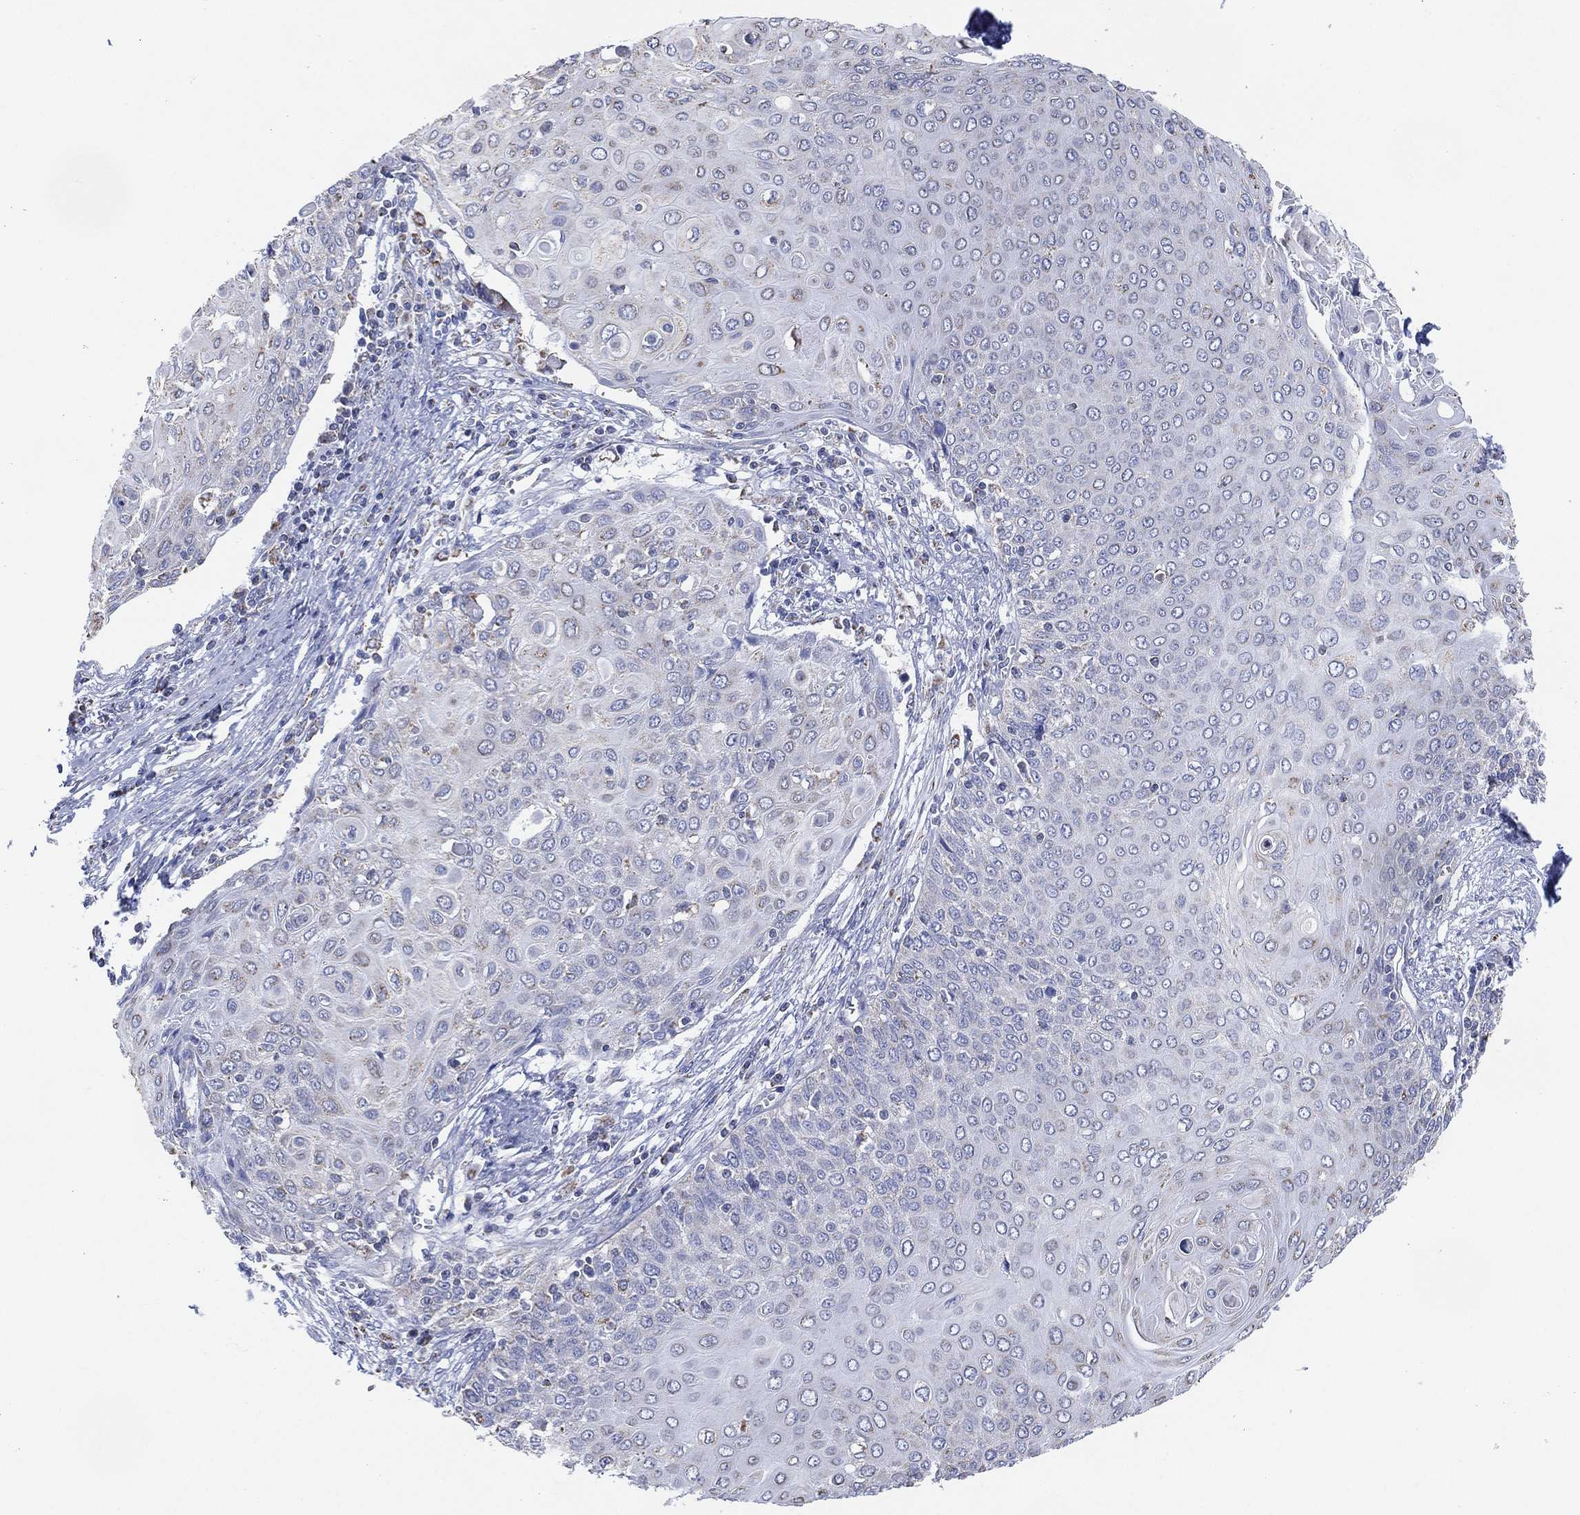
{"staining": {"intensity": "negative", "quantity": "none", "location": "none"}, "tissue": "cervical cancer", "cell_type": "Tumor cells", "image_type": "cancer", "snomed": [{"axis": "morphology", "description": "Squamous cell carcinoma, NOS"}, {"axis": "topography", "description": "Cervix"}], "caption": "Immunohistochemical staining of human cervical cancer exhibits no significant staining in tumor cells.", "gene": "CFTR", "patient": {"sex": "female", "age": 39}}